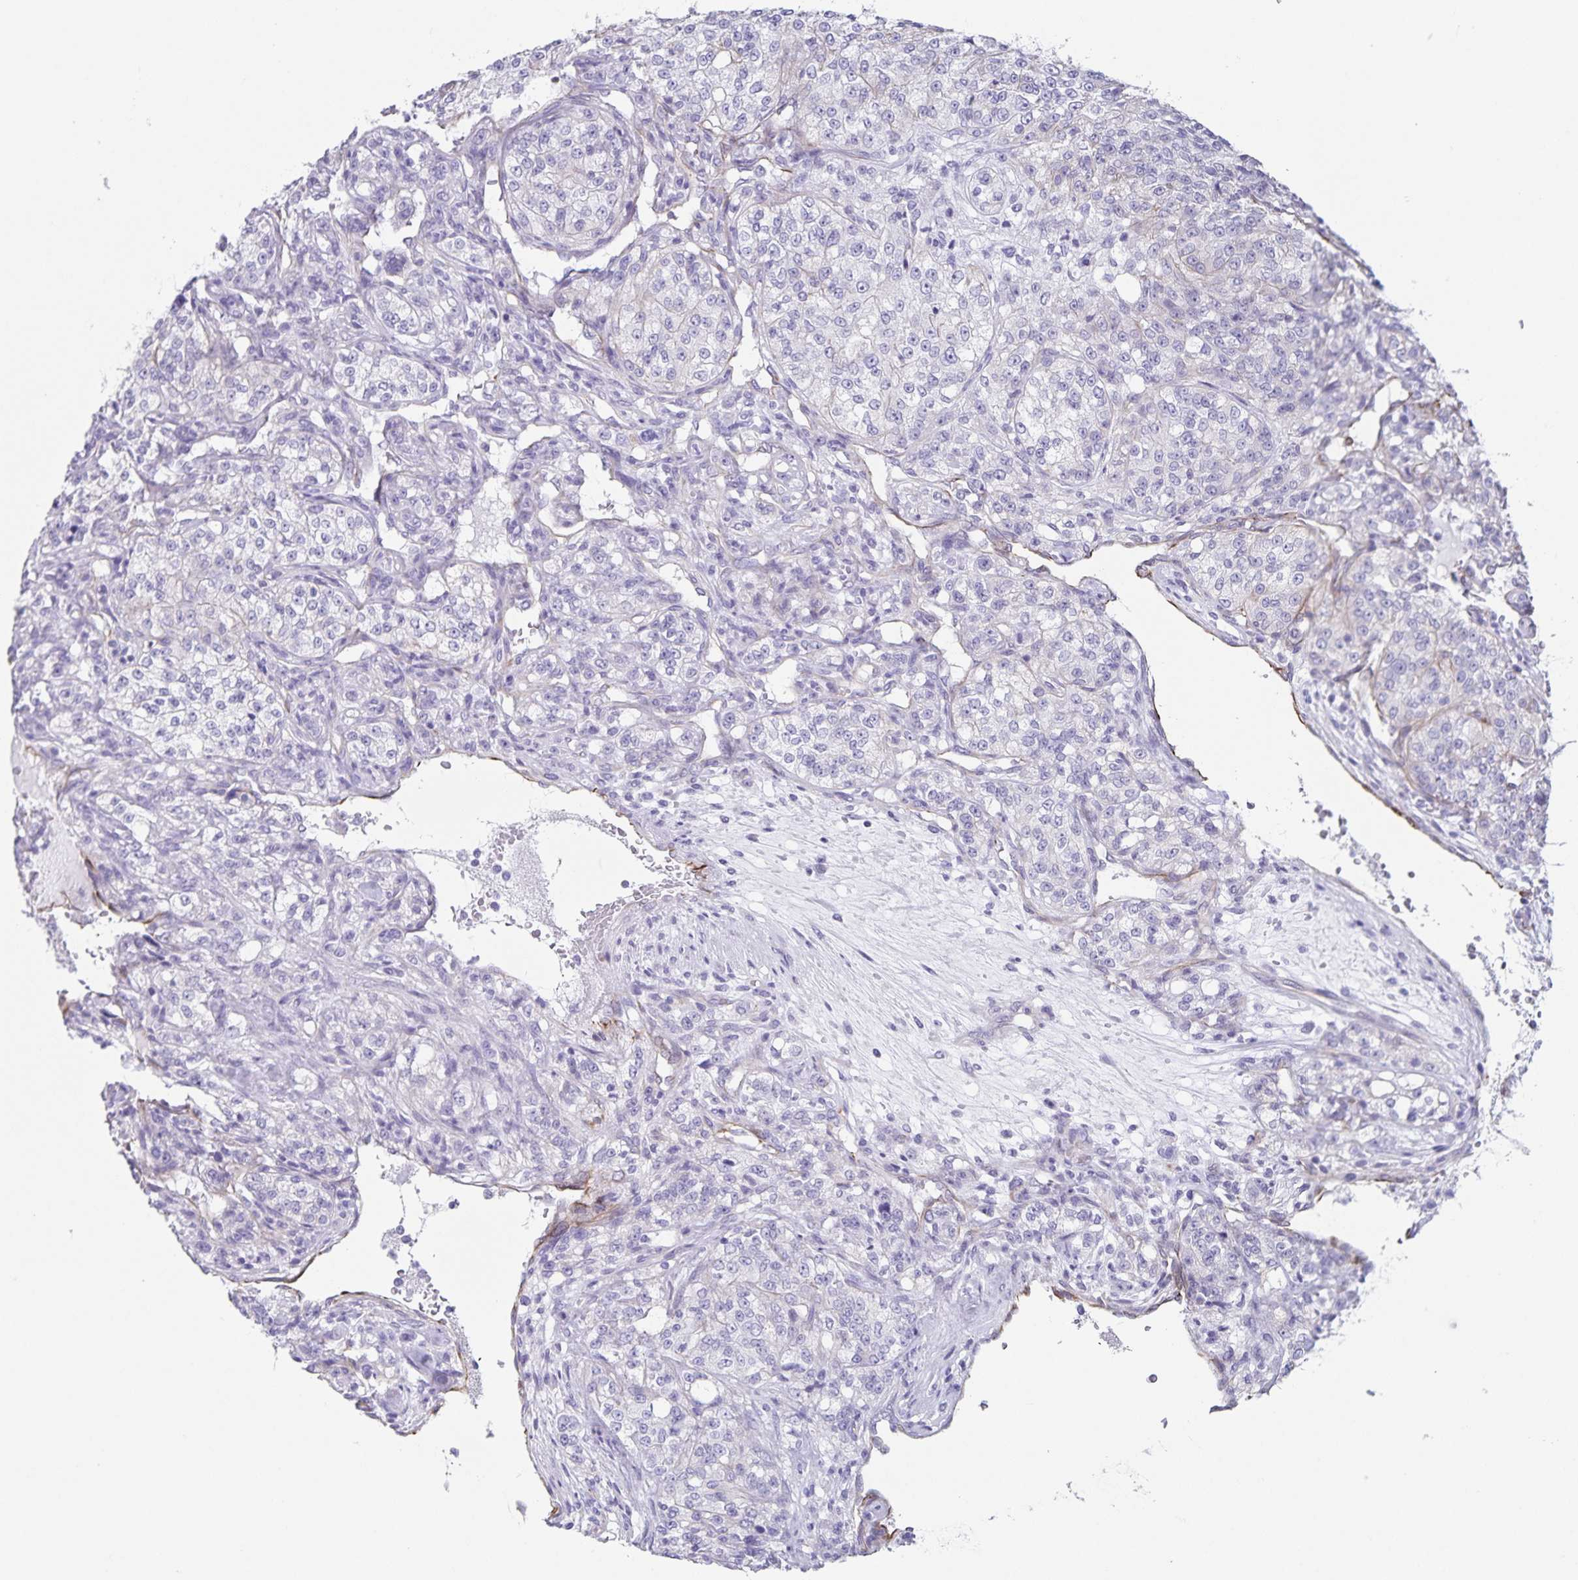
{"staining": {"intensity": "negative", "quantity": "none", "location": "none"}, "tissue": "renal cancer", "cell_type": "Tumor cells", "image_type": "cancer", "snomed": [{"axis": "morphology", "description": "Adenocarcinoma, NOS"}, {"axis": "topography", "description": "Kidney"}], "caption": "Immunohistochemical staining of human renal cancer reveals no significant staining in tumor cells.", "gene": "SYNM", "patient": {"sex": "female", "age": 63}}